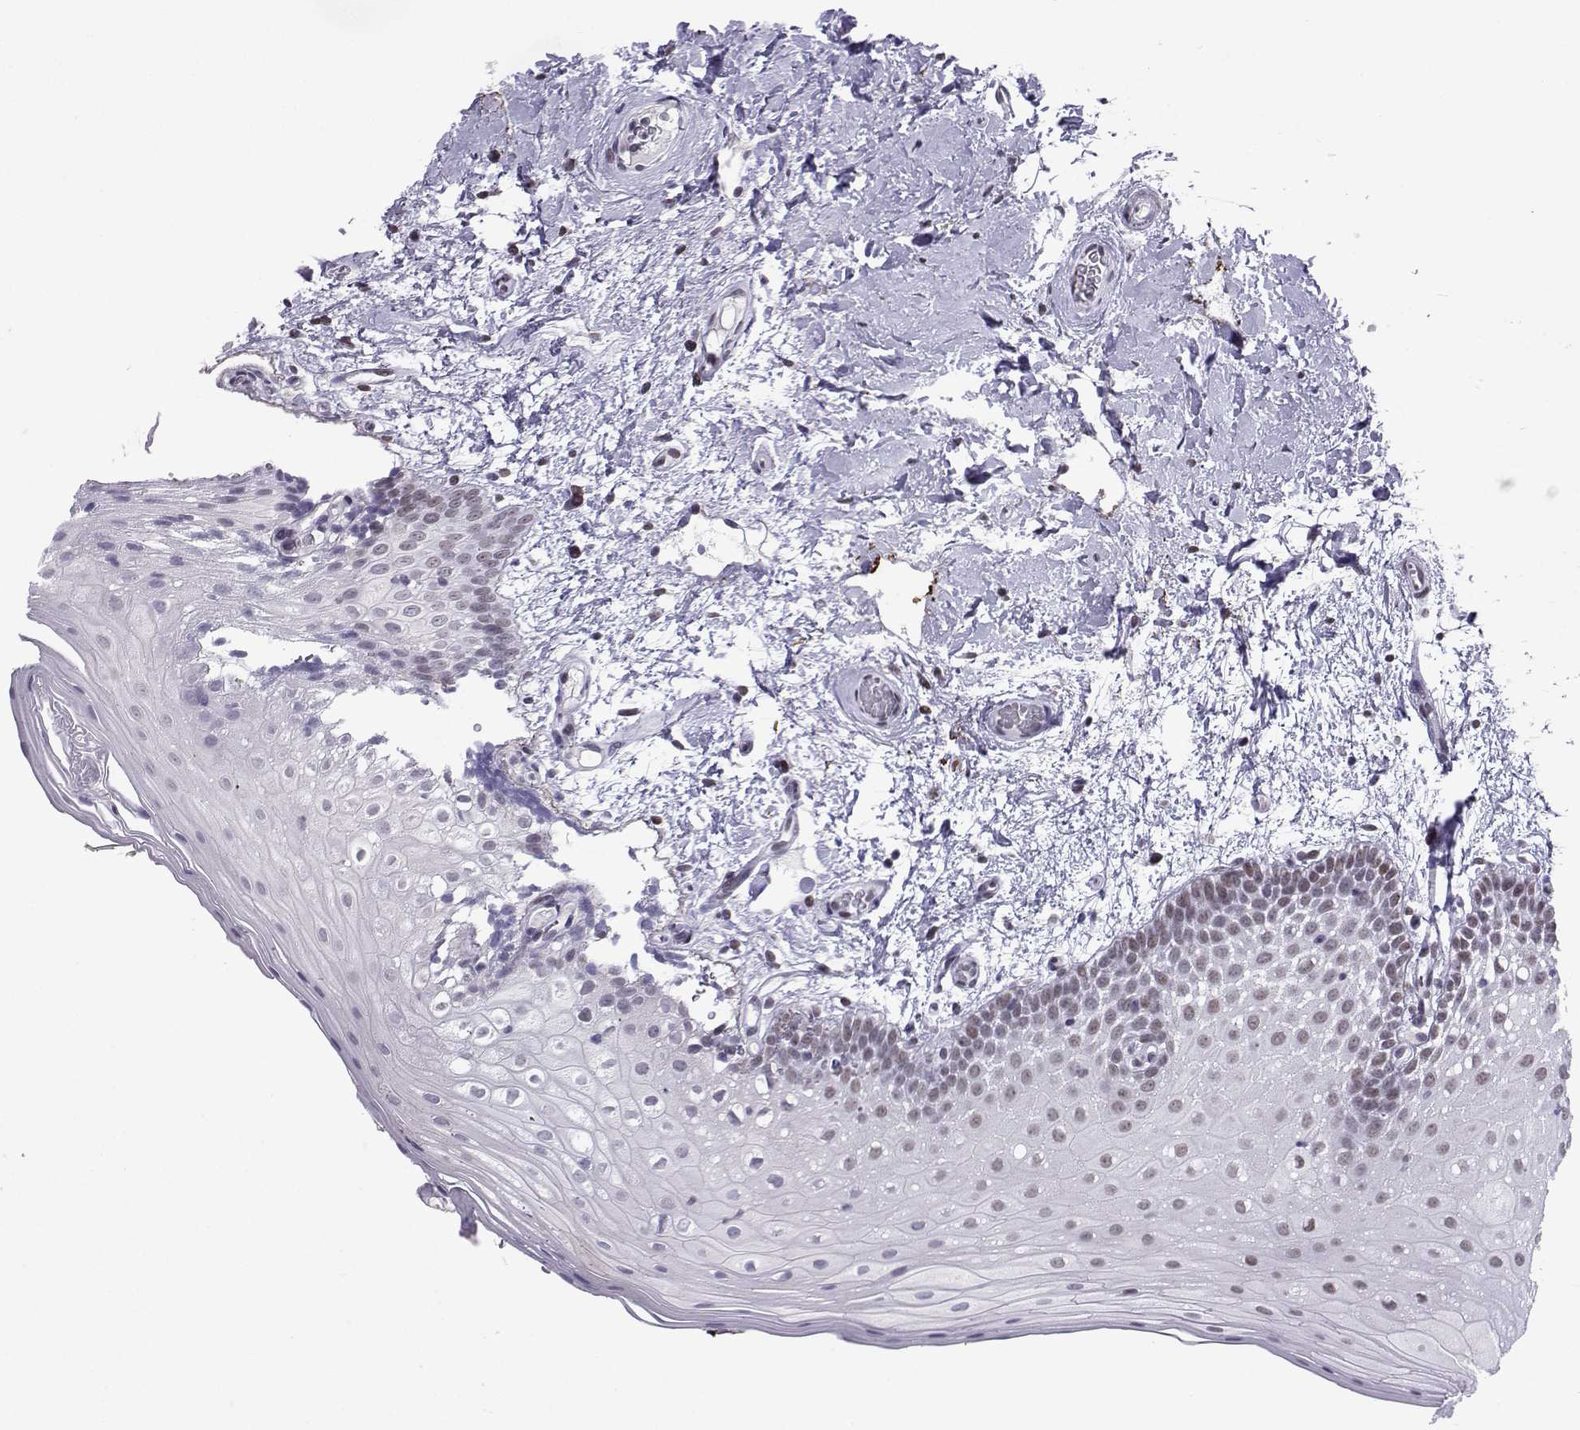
{"staining": {"intensity": "moderate", "quantity": "<25%", "location": "nuclear"}, "tissue": "oral mucosa", "cell_type": "Squamous epithelial cells", "image_type": "normal", "snomed": [{"axis": "morphology", "description": "Normal tissue, NOS"}, {"axis": "morphology", "description": "Squamous cell carcinoma, NOS"}, {"axis": "topography", "description": "Oral tissue"}, {"axis": "topography", "description": "Head-Neck"}], "caption": "Moderate nuclear protein positivity is appreciated in about <25% of squamous epithelial cells in oral mucosa.", "gene": "LORICRIN", "patient": {"sex": "male", "age": 69}}